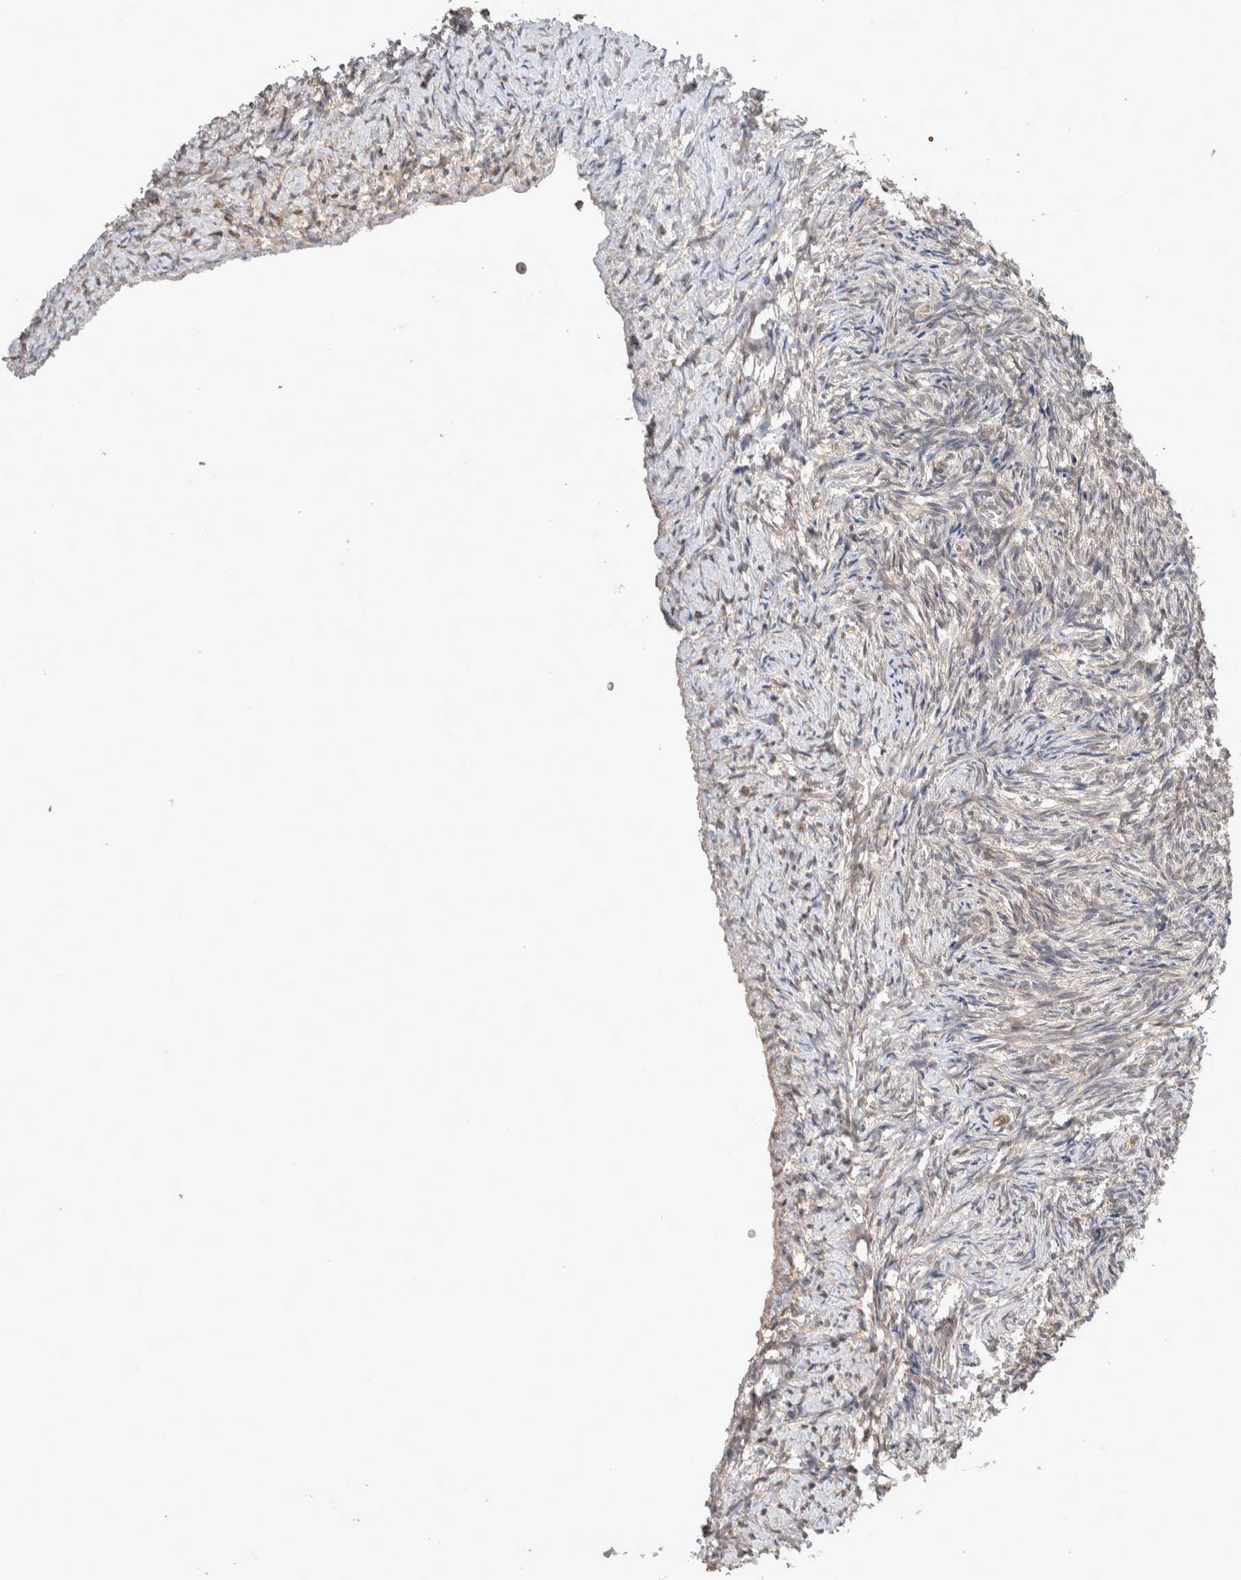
{"staining": {"intensity": "strong", "quantity": ">75%", "location": "cytoplasmic/membranous"}, "tissue": "ovary", "cell_type": "Follicle cells", "image_type": "normal", "snomed": [{"axis": "morphology", "description": "Normal tissue, NOS"}, {"axis": "topography", "description": "Ovary"}], "caption": "An image of ovary stained for a protein exhibits strong cytoplasmic/membranous brown staining in follicle cells. (DAB = brown stain, brightfield microscopy at high magnification).", "gene": "ZNF704", "patient": {"sex": "female", "age": 41}}